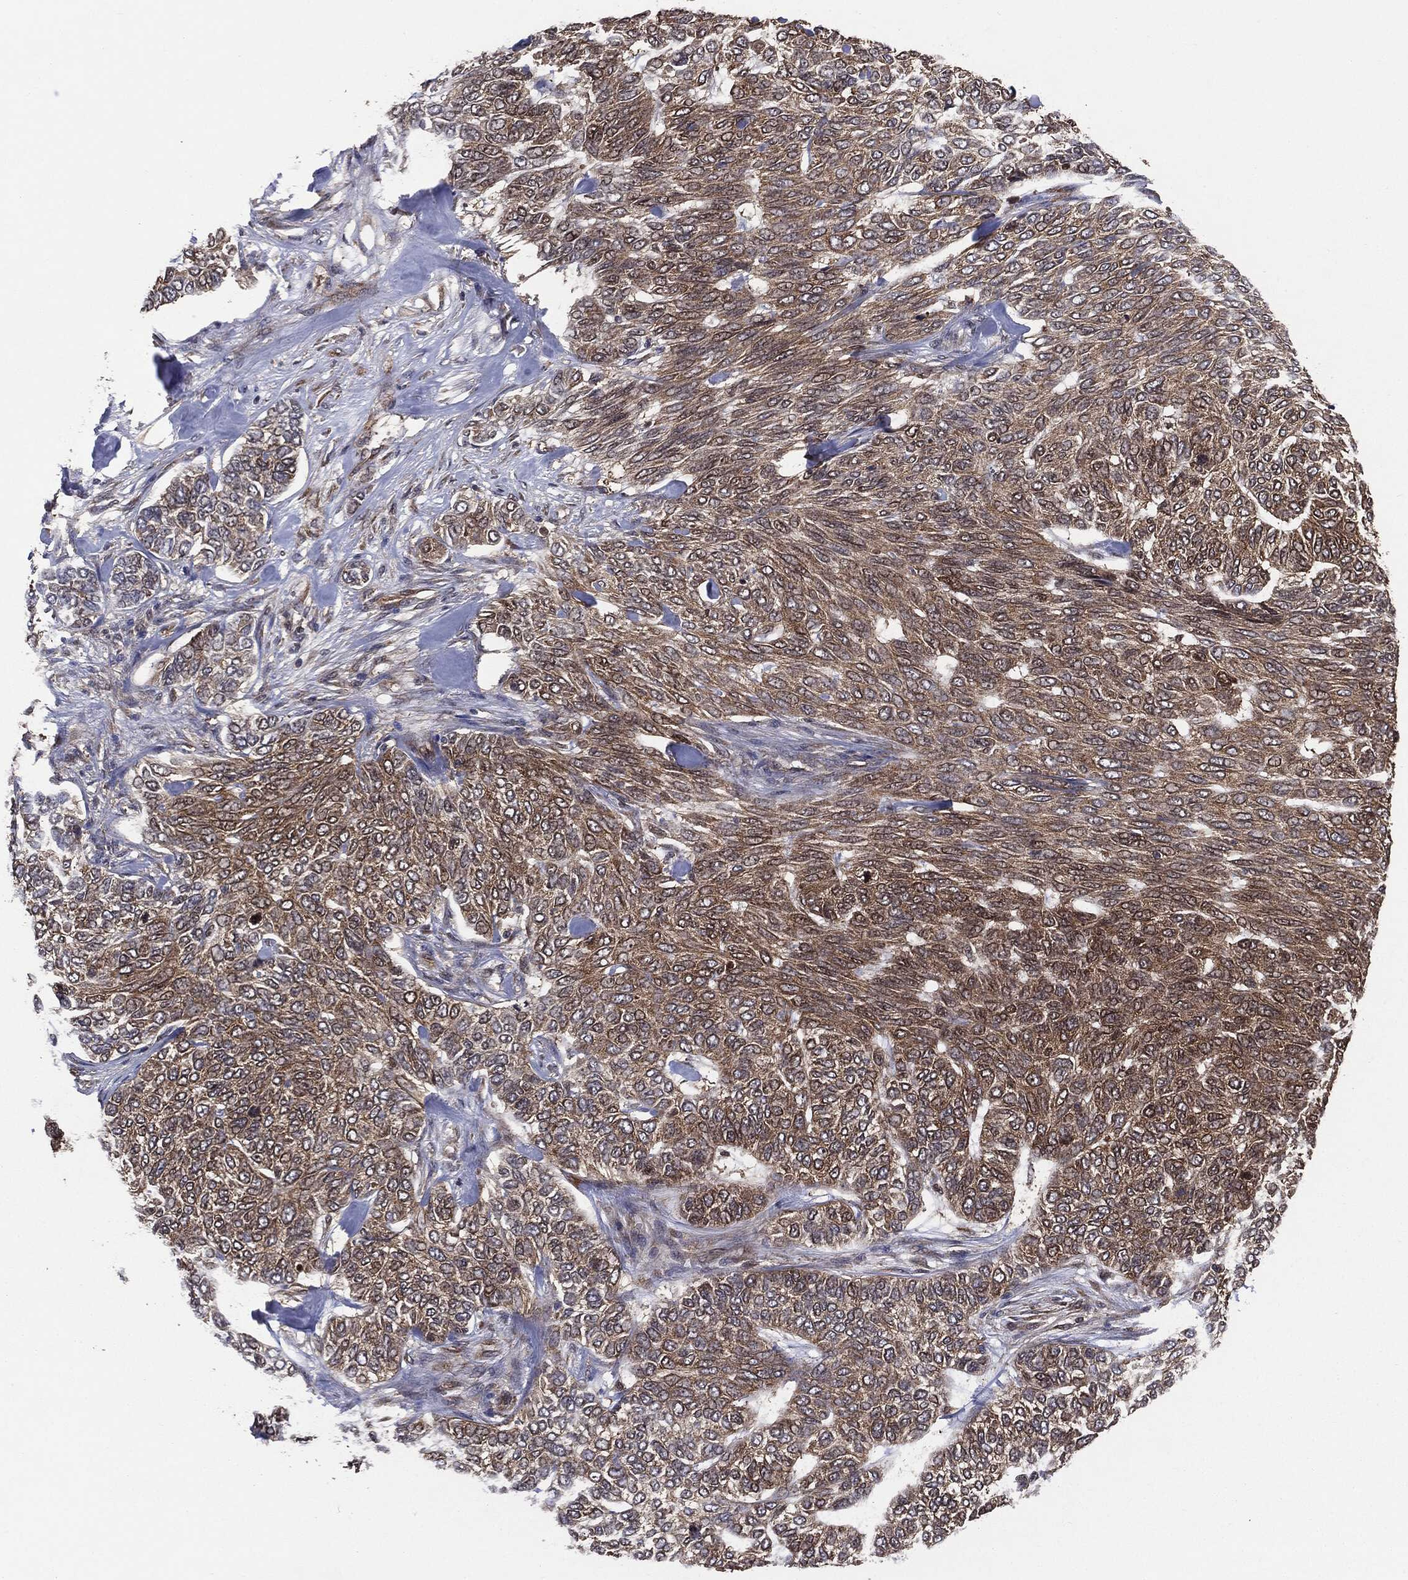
{"staining": {"intensity": "weak", "quantity": ">75%", "location": "cytoplasmic/membranous"}, "tissue": "skin cancer", "cell_type": "Tumor cells", "image_type": "cancer", "snomed": [{"axis": "morphology", "description": "Basal cell carcinoma"}, {"axis": "topography", "description": "Skin"}], "caption": "There is low levels of weak cytoplasmic/membranous staining in tumor cells of skin cancer (basal cell carcinoma), as demonstrated by immunohistochemical staining (brown color).", "gene": "NME1", "patient": {"sex": "female", "age": 65}}